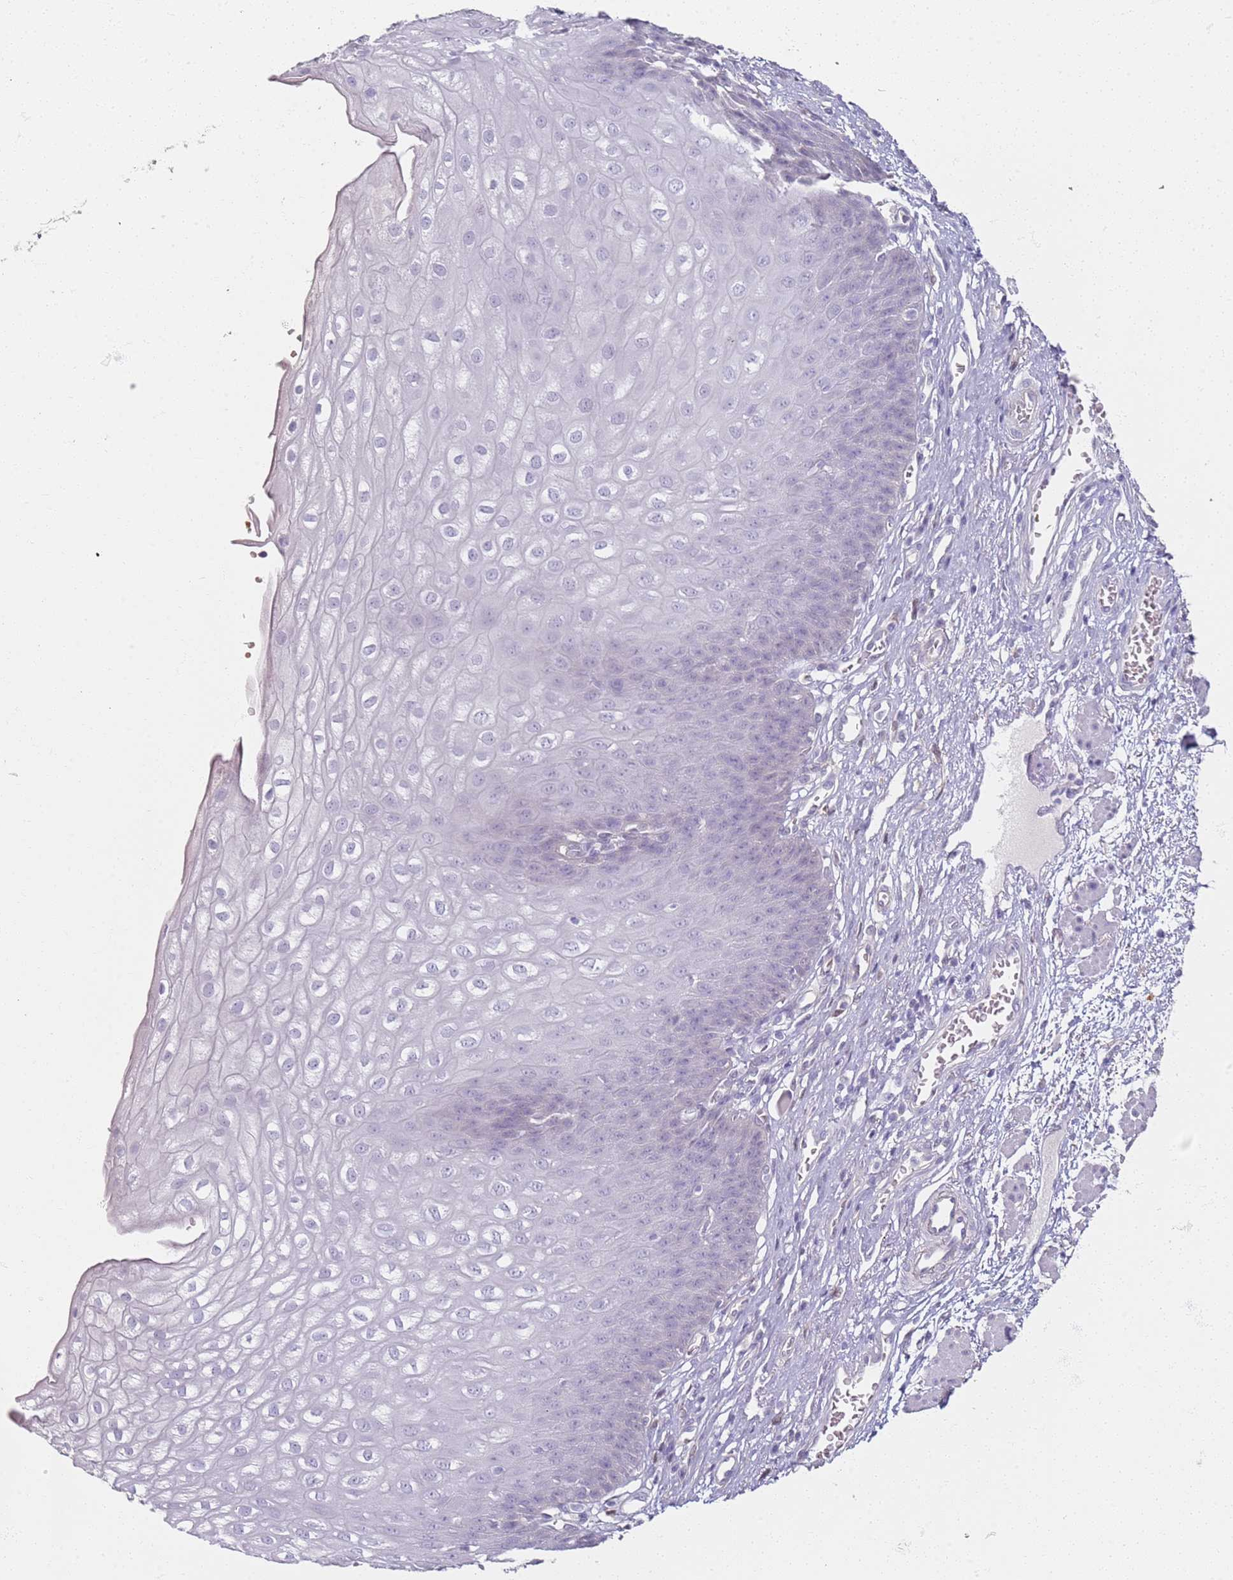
{"staining": {"intensity": "negative", "quantity": "none", "location": "none"}, "tissue": "esophagus", "cell_type": "Squamous epithelial cells", "image_type": "normal", "snomed": [{"axis": "morphology", "description": "Normal tissue, NOS"}, {"axis": "topography", "description": "Esophagus"}], "caption": "Immunohistochemical staining of normal esophagus displays no significant staining in squamous epithelial cells. The staining is performed using DAB brown chromogen with nuclei counter-stained in using hematoxylin.", "gene": "CD40LG", "patient": {"sex": "male", "age": 71}}